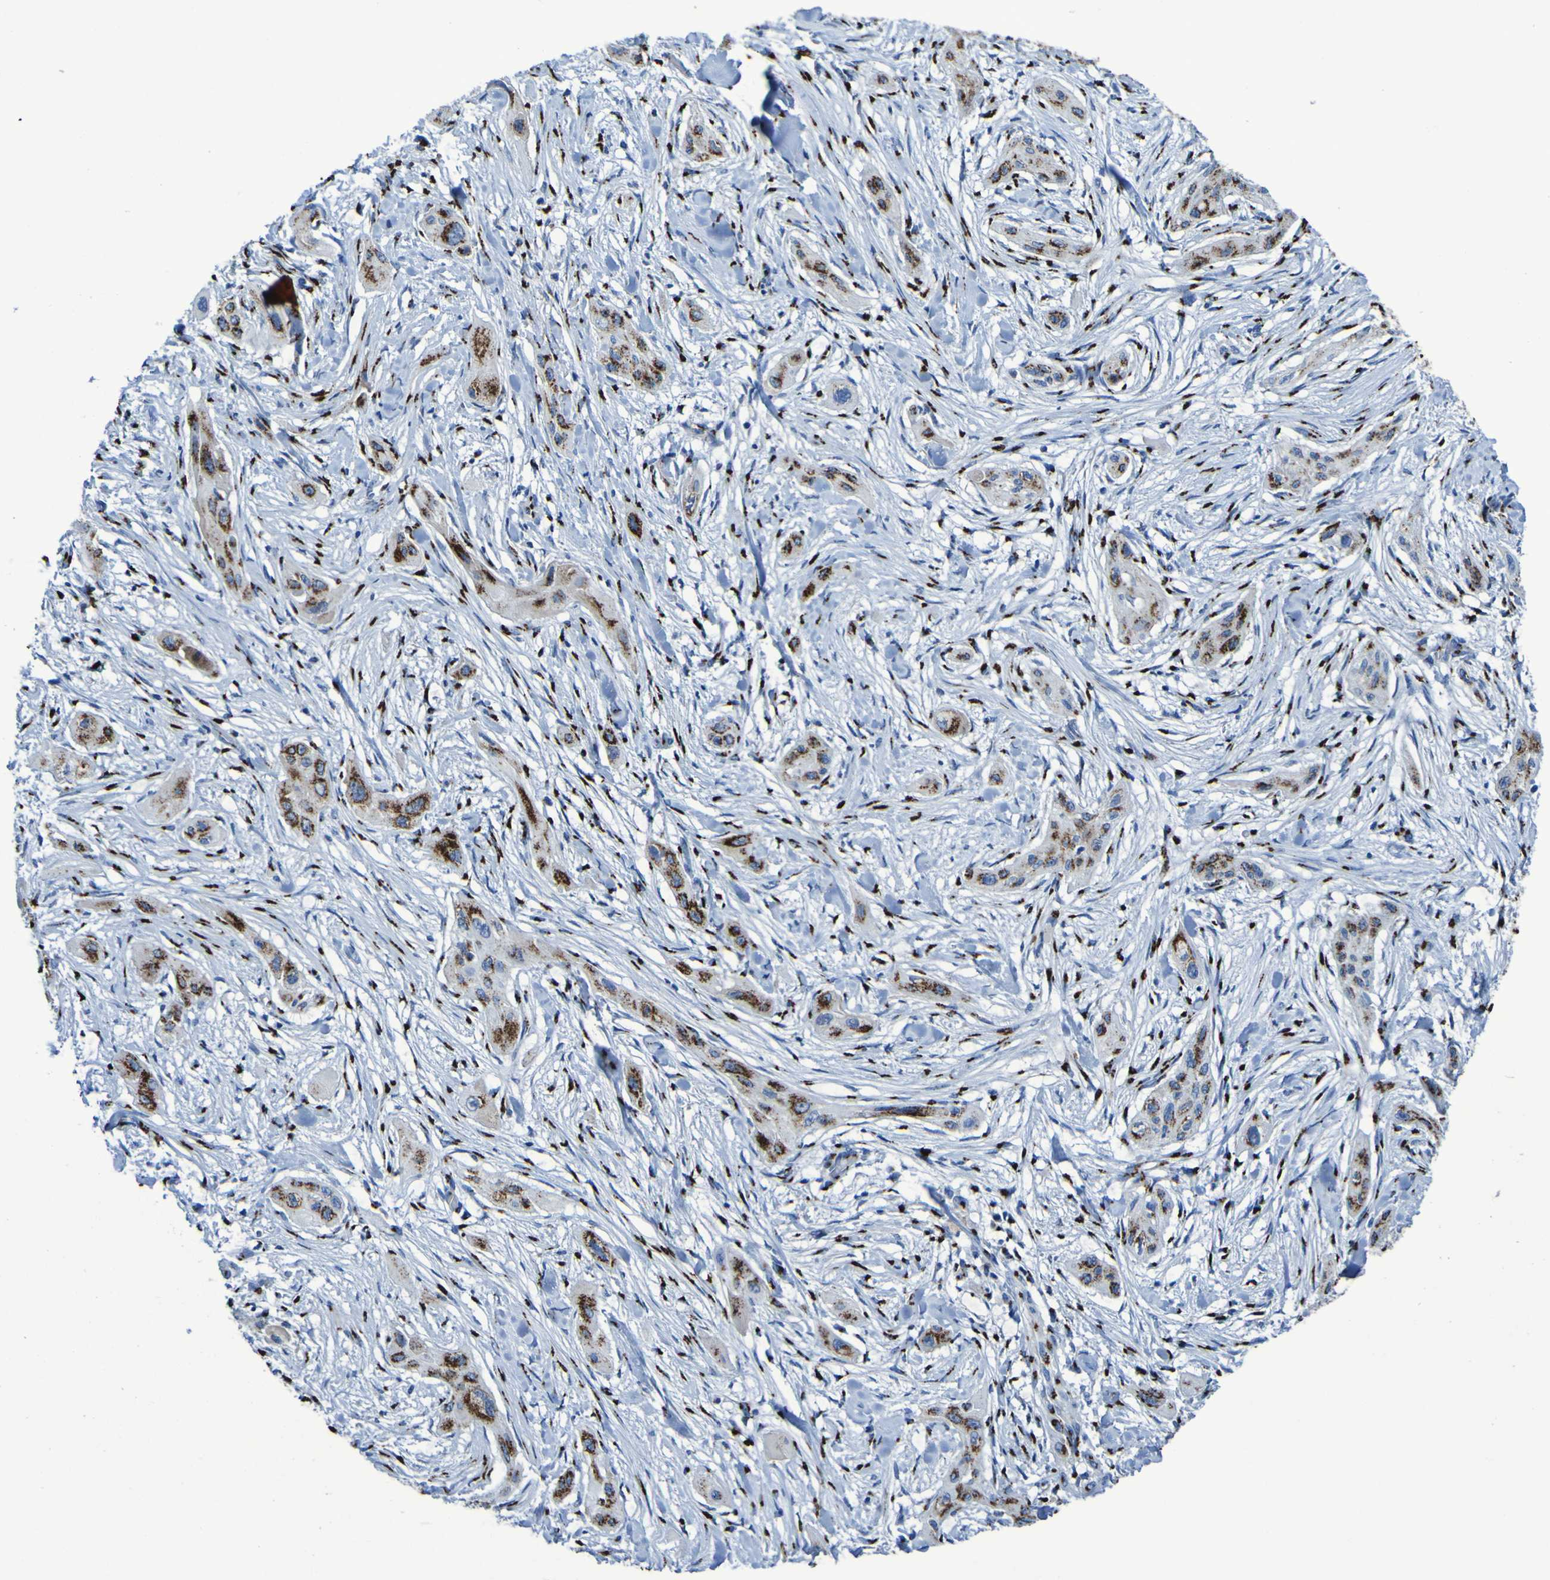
{"staining": {"intensity": "strong", "quantity": ">75%", "location": "cytoplasmic/membranous"}, "tissue": "lung cancer", "cell_type": "Tumor cells", "image_type": "cancer", "snomed": [{"axis": "morphology", "description": "Squamous cell carcinoma, NOS"}, {"axis": "topography", "description": "Lung"}], "caption": "Strong cytoplasmic/membranous protein positivity is seen in approximately >75% of tumor cells in lung cancer (squamous cell carcinoma). Immunohistochemistry (ihc) stains the protein of interest in brown and the nuclei are stained blue.", "gene": "GOLM1", "patient": {"sex": "female", "age": 47}}